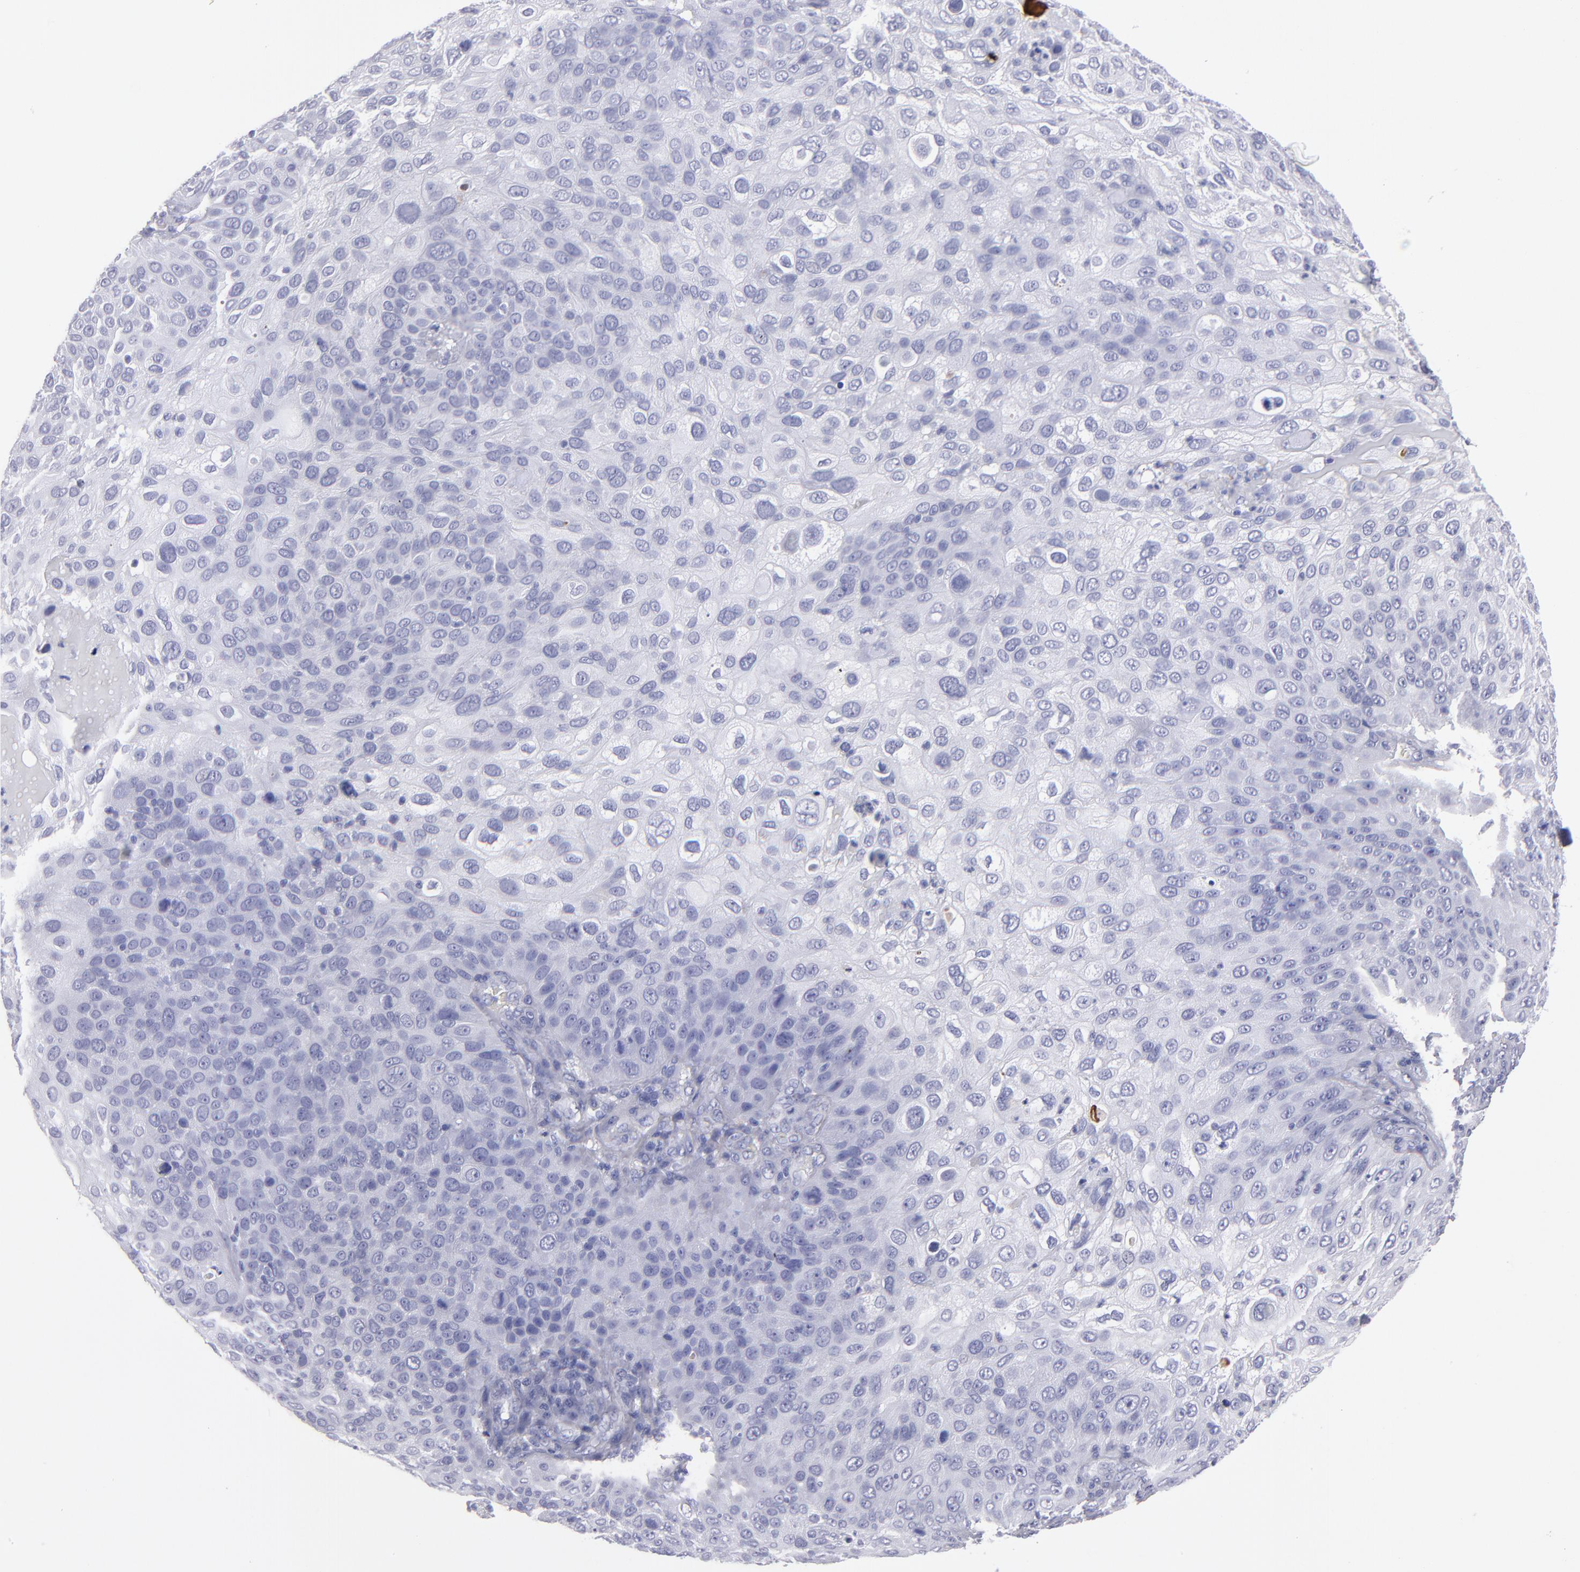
{"staining": {"intensity": "negative", "quantity": "none", "location": "none"}, "tissue": "skin cancer", "cell_type": "Tumor cells", "image_type": "cancer", "snomed": [{"axis": "morphology", "description": "Squamous cell carcinoma, NOS"}, {"axis": "topography", "description": "Skin"}], "caption": "The photomicrograph demonstrates no staining of tumor cells in skin cancer (squamous cell carcinoma).", "gene": "MB", "patient": {"sex": "male", "age": 87}}